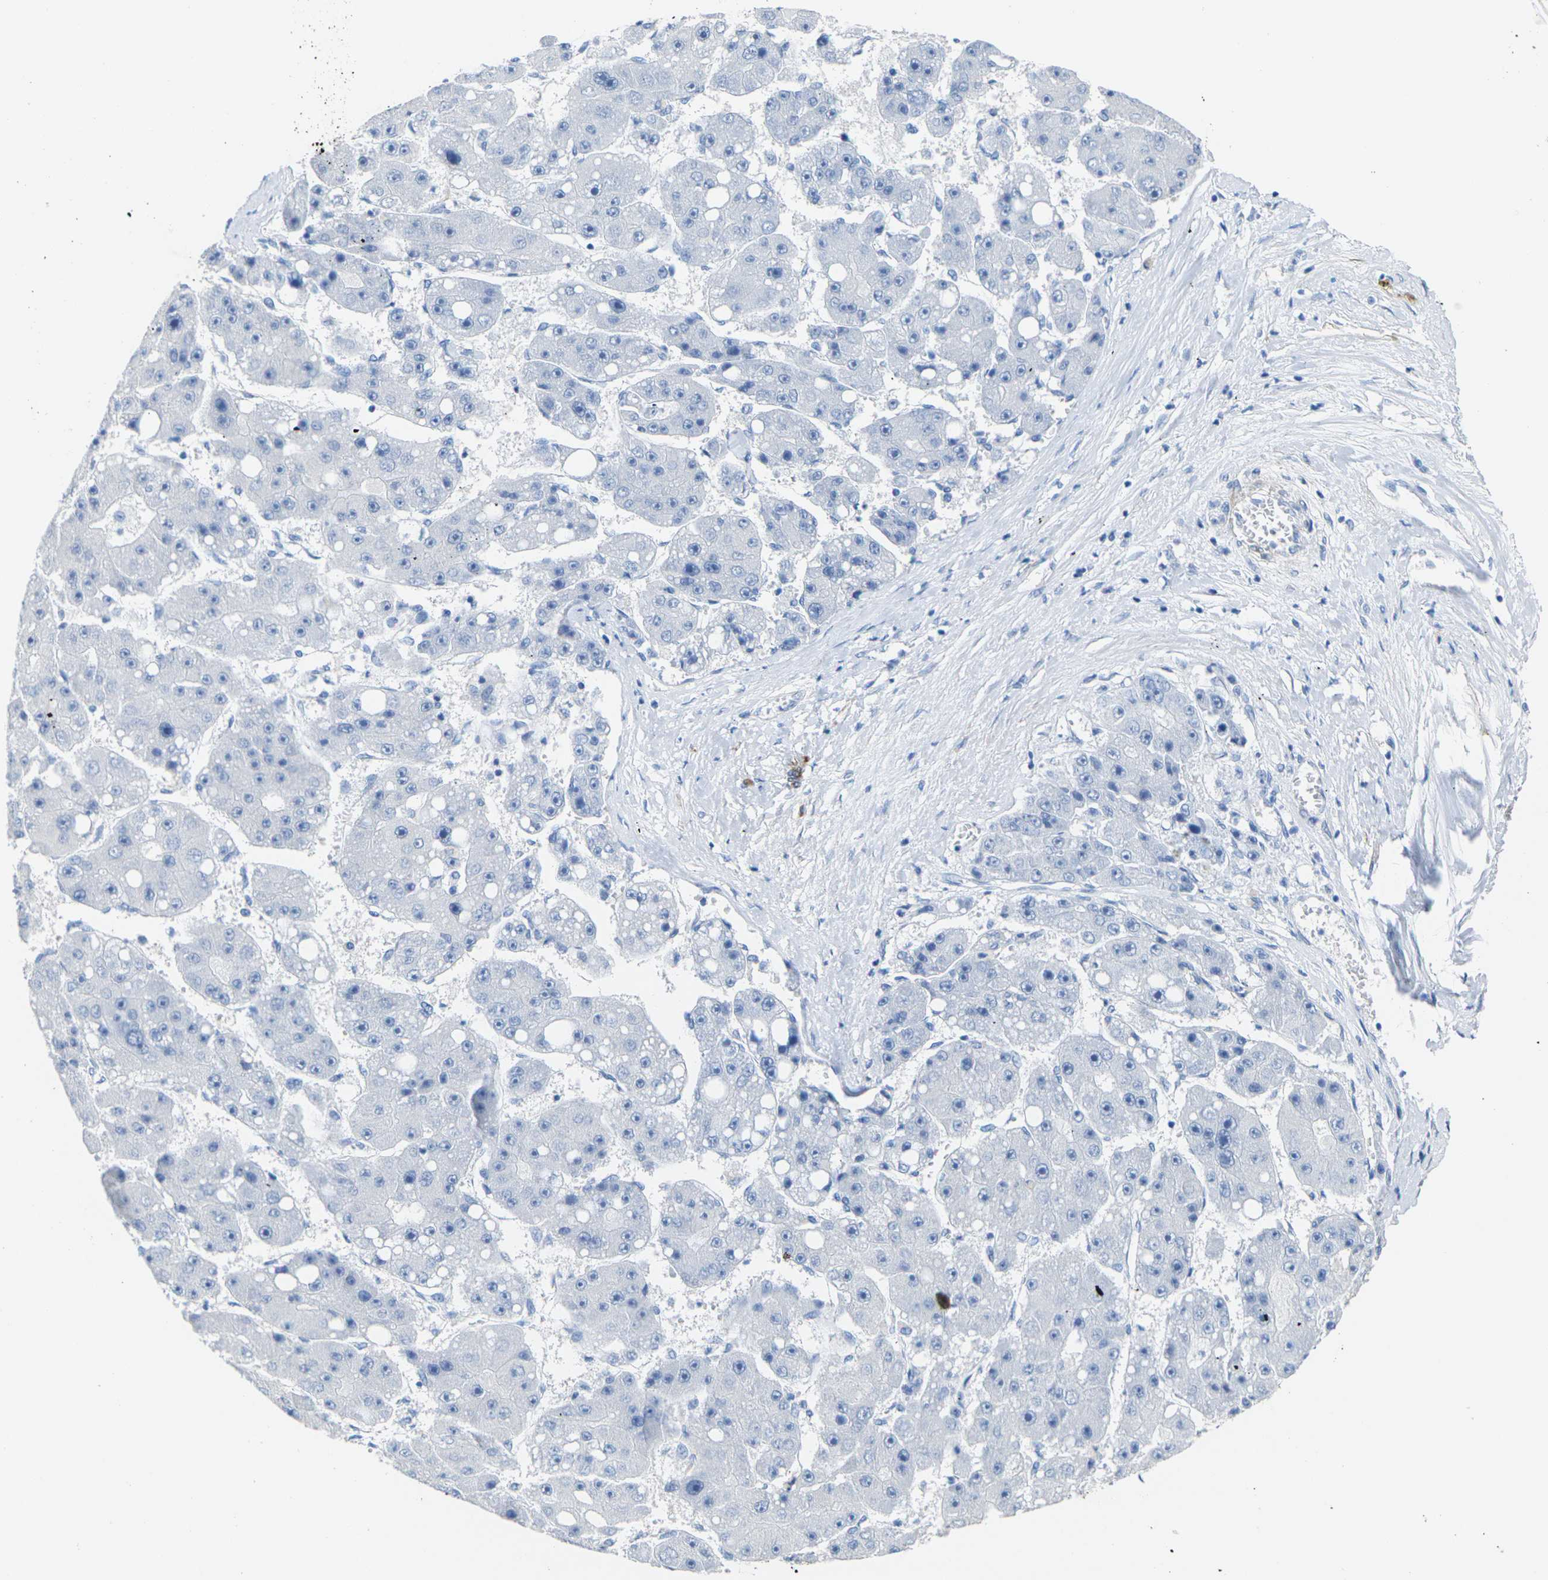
{"staining": {"intensity": "negative", "quantity": "none", "location": "none"}, "tissue": "liver cancer", "cell_type": "Tumor cells", "image_type": "cancer", "snomed": [{"axis": "morphology", "description": "Carcinoma, Hepatocellular, NOS"}, {"axis": "topography", "description": "Liver"}], "caption": "Histopathology image shows no significant protein staining in tumor cells of liver cancer (hepatocellular carcinoma).", "gene": "CNN1", "patient": {"sex": "female", "age": 61}}